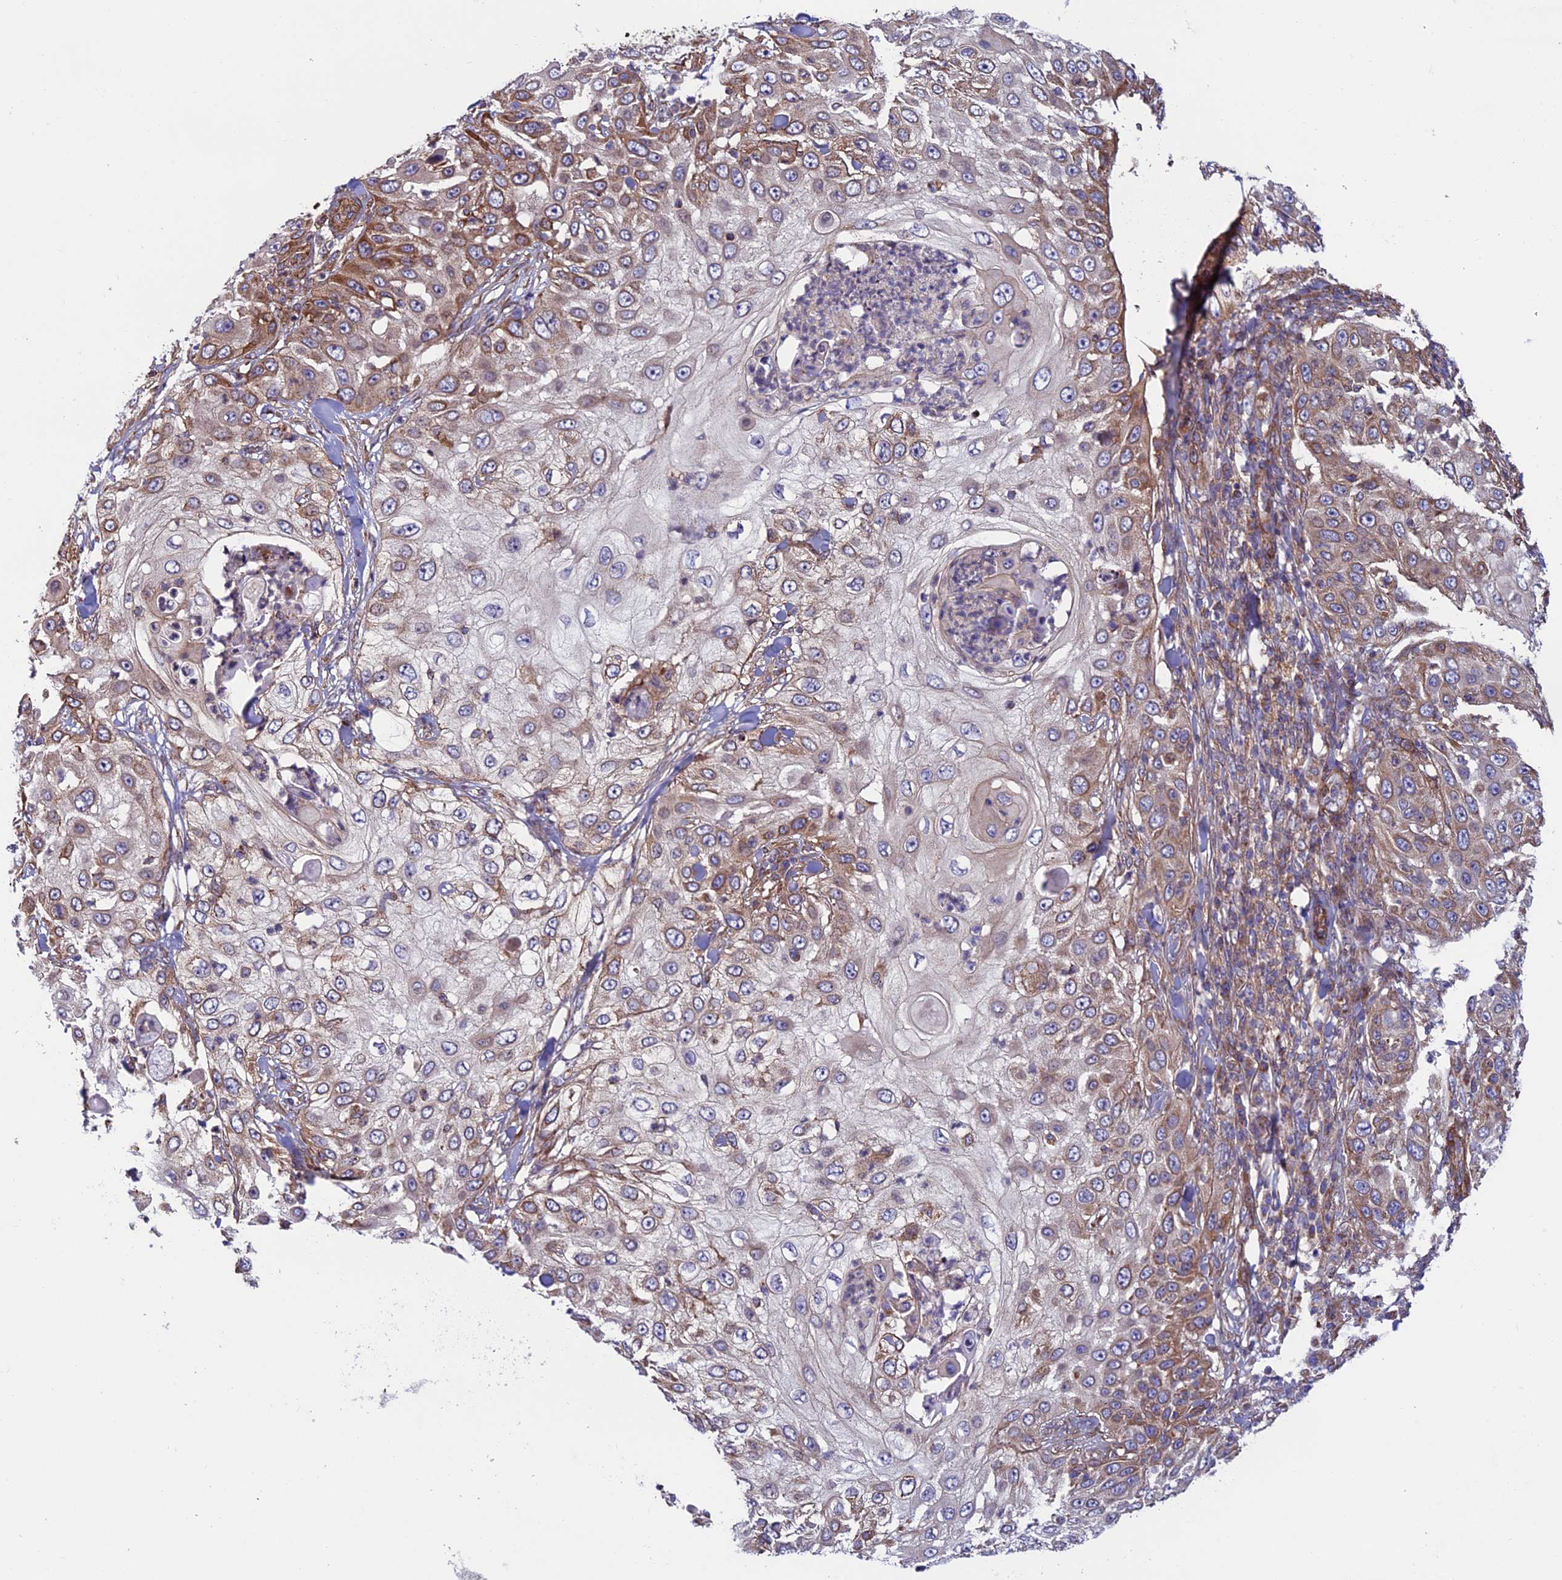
{"staining": {"intensity": "moderate", "quantity": "<25%", "location": "cytoplasmic/membranous"}, "tissue": "skin cancer", "cell_type": "Tumor cells", "image_type": "cancer", "snomed": [{"axis": "morphology", "description": "Squamous cell carcinoma, NOS"}, {"axis": "topography", "description": "Skin"}], "caption": "The micrograph reveals immunohistochemical staining of squamous cell carcinoma (skin). There is moderate cytoplasmic/membranous positivity is appreciated in approximately <25% of tumor cells. (DAB (3,3'-diaminobenzidine) IHC with brightfield microscopy, high magnification).", "gene": "CCDC8", "patient": {"sex": "female", "age": 44}}